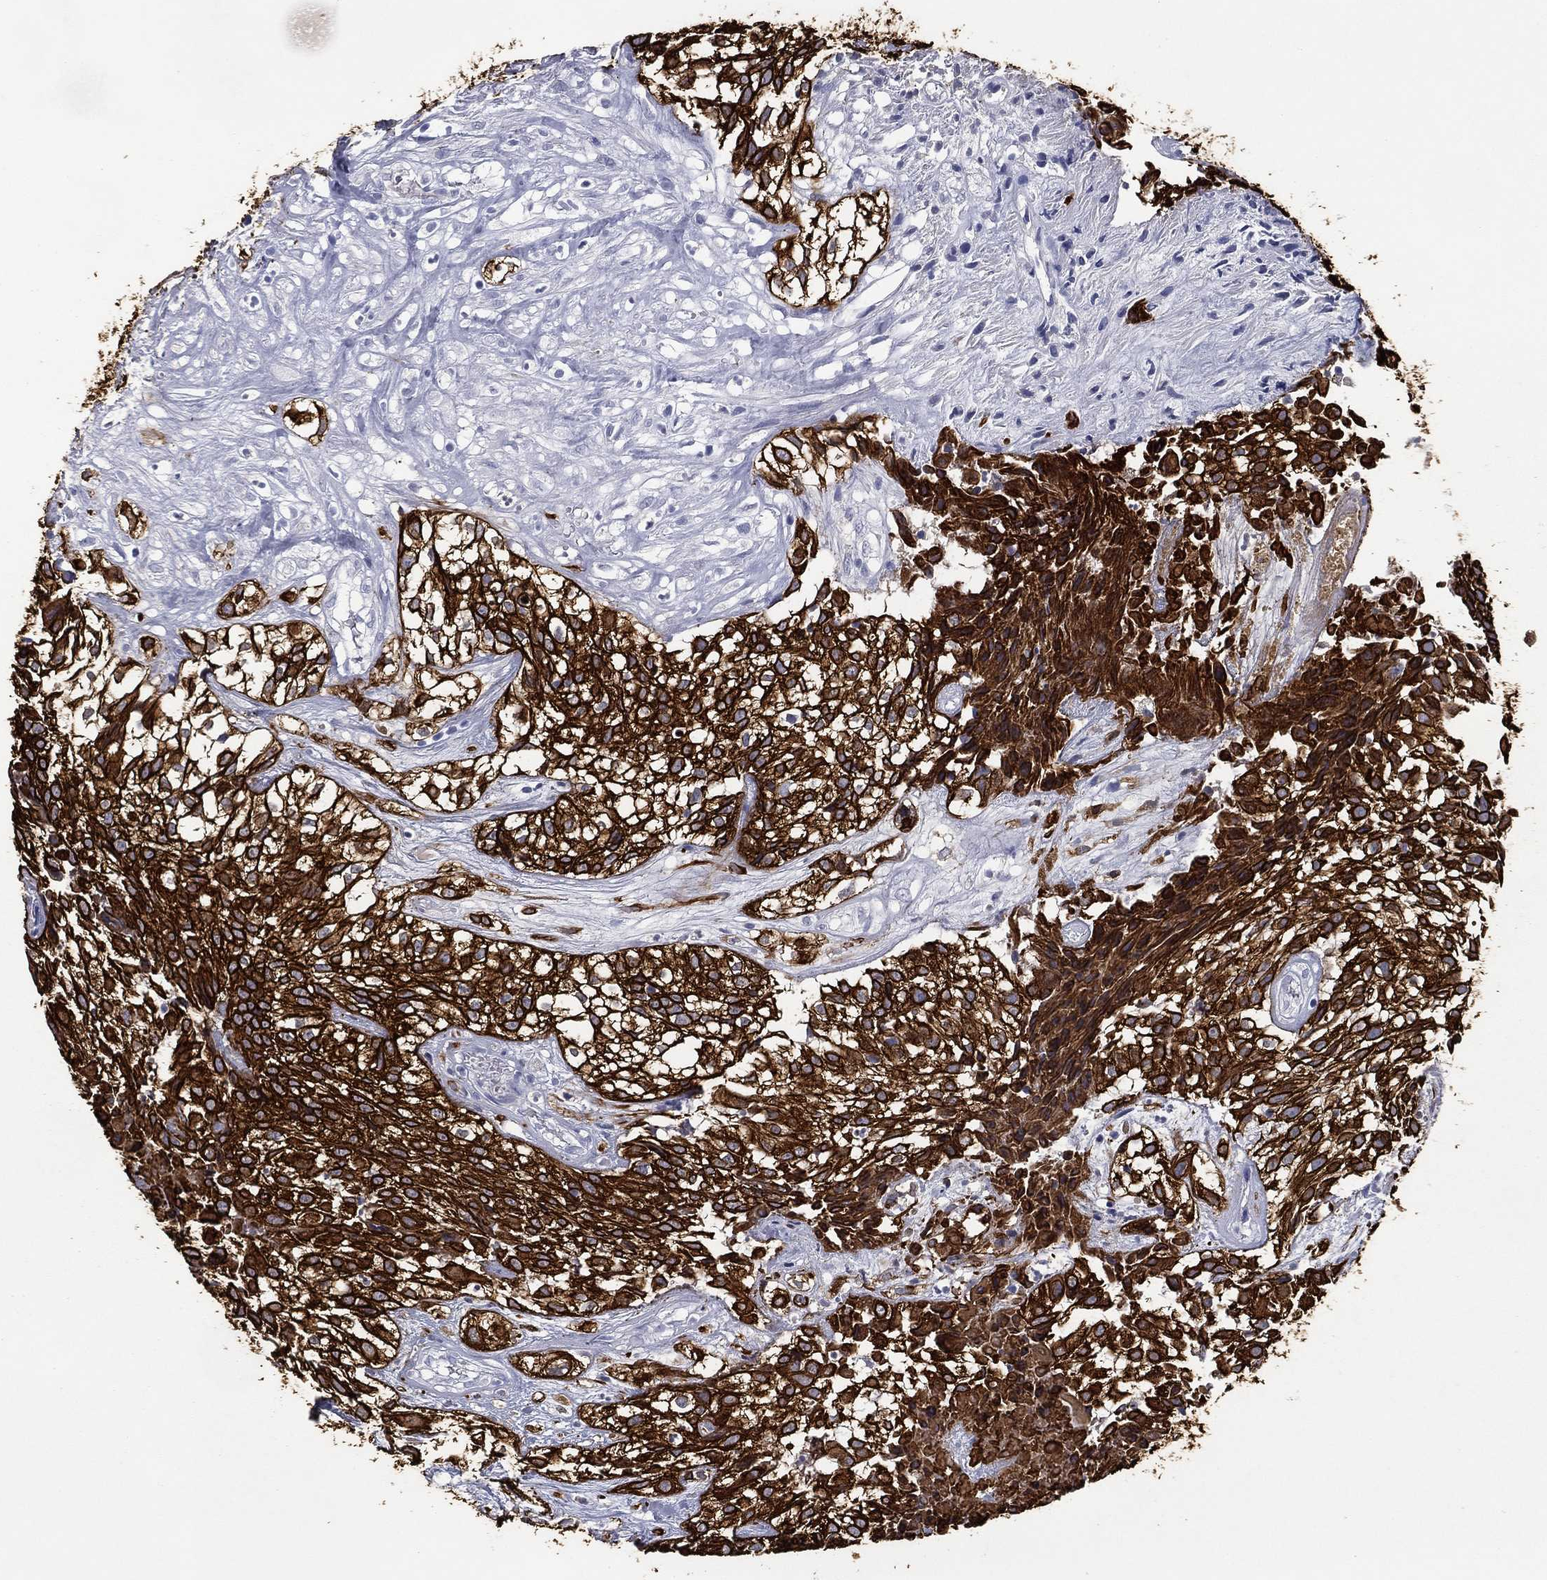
{"staining": {"intensity": "strong", "quantity": ">75%", "location": "cytoplasmic/membranous"}, "tissue": "urothelial cancer", "cell_type": "Tumor cells", "image_type": "cancer", "snomed": [{"axis": "morphology", "description": "Urothelial carcinoma, High grade"}, {"axis": "topography", "description": "Urinary bladder"}], "caption": "High-magnification brightfield microscopy of urothelial cancer stained with DAB (3,3'-diaminobenzidine) (brown) and counterstained with hematoxylin (blue). tumor cells exhibit strong cytoplasmic/membranous positivity is present in about>75% of cells. Using DAB (3,3'-diaminobenzidine) (brown) and hematoxylin (blue) stains, captured at high magnification using brightfield microscopy.", "gene": "KRT7", "patient": {"sex": "male", "age": 56}}